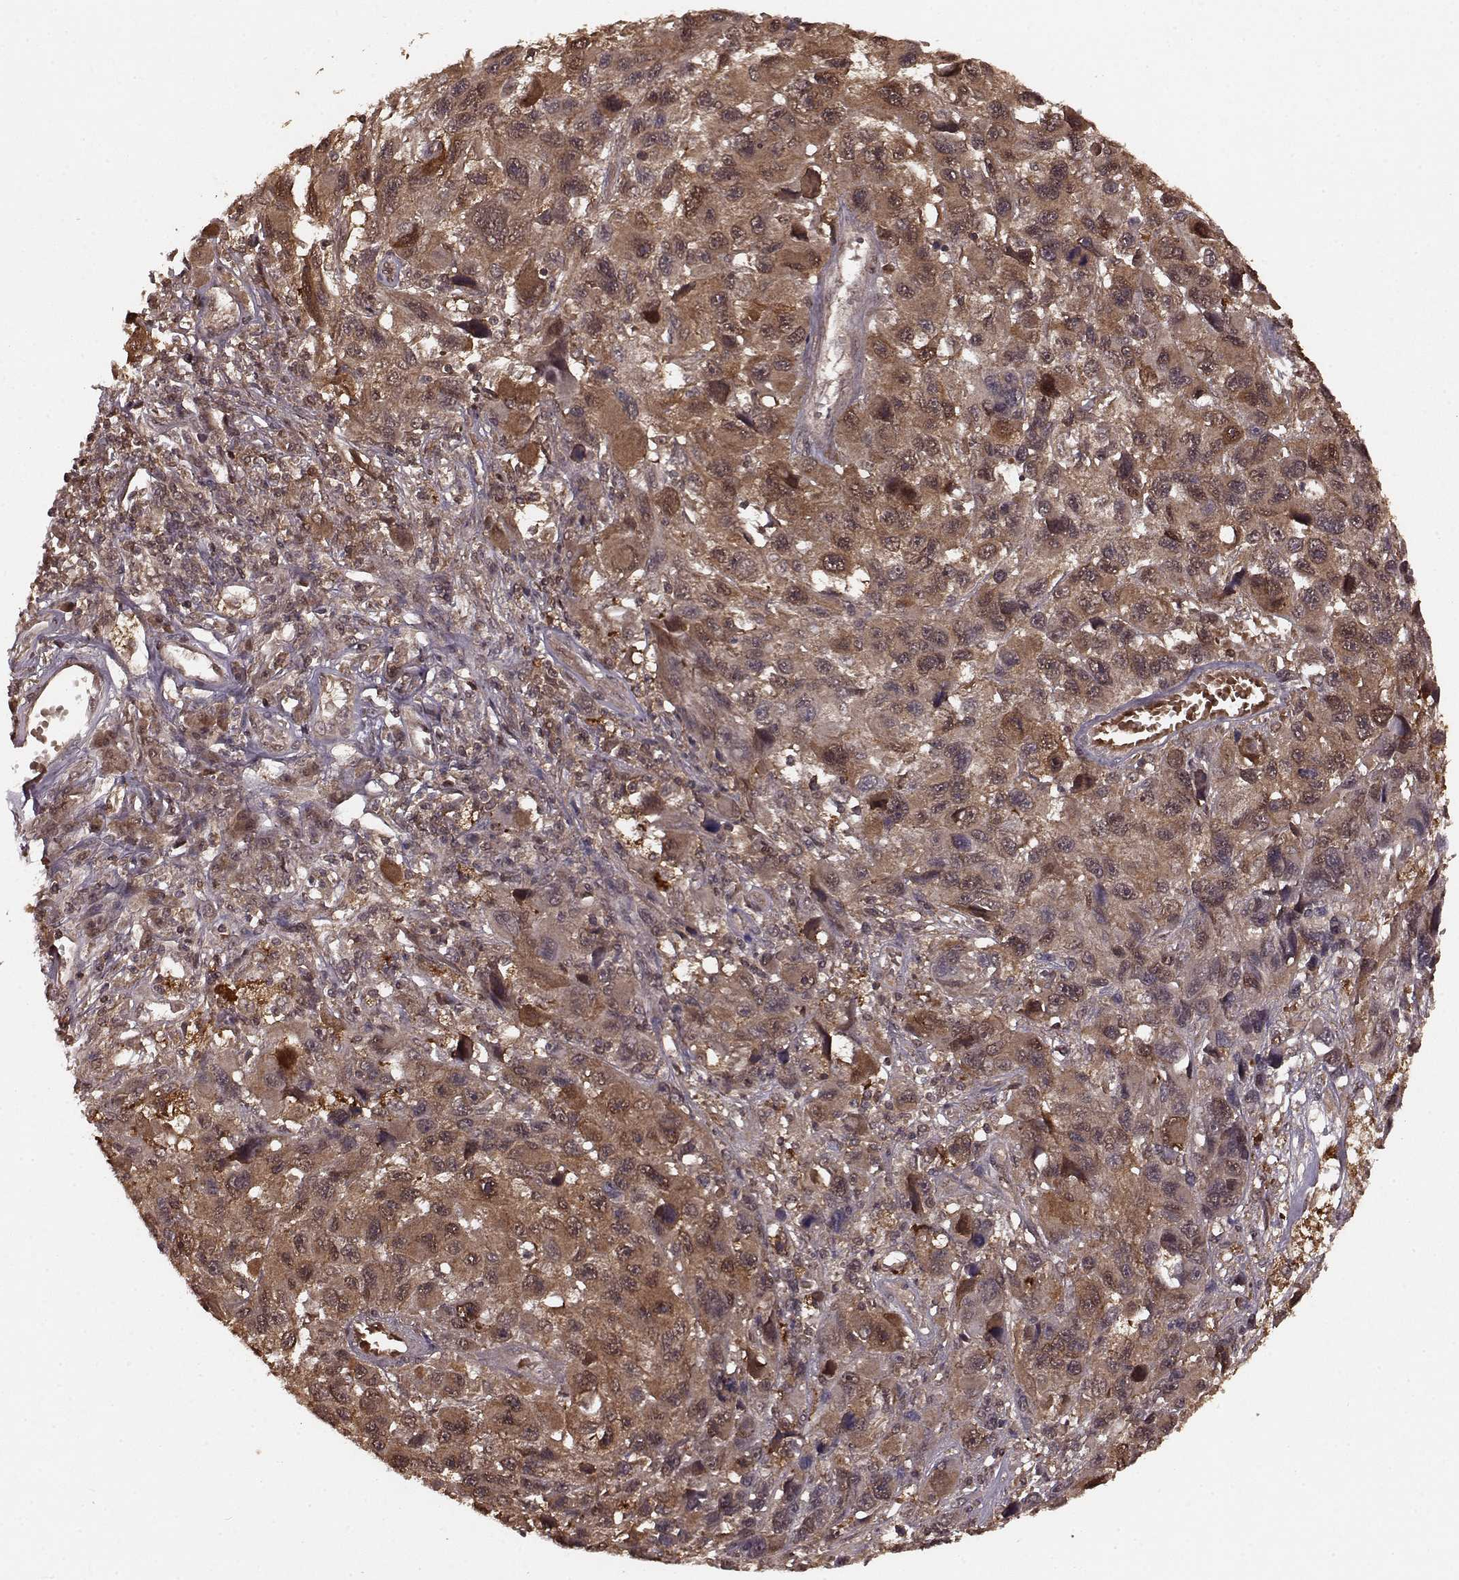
{"staining": {"intensity": "moderate", "quantity": "25%-75%", "location": "cytoplasmic/membranous,nuclear"}, "tissue": "melanoma", "cell_type": "Tumor cells", "image_type": "cancer", "snomed": [{"axis": "morphology", "description": "Malignant melanoma, NOS"}, {"axis": "topography", "description": "Skin"}], "caption": "A high-resolution image shows immunohistochemistry staining of malignant melanoma, which displays moderate cytoplasmic/membranous and nuclear staining in approximately 25%-75% of tumor cells.", "gene": "GSS", "patient": {"sex": "male", "age": 53}}